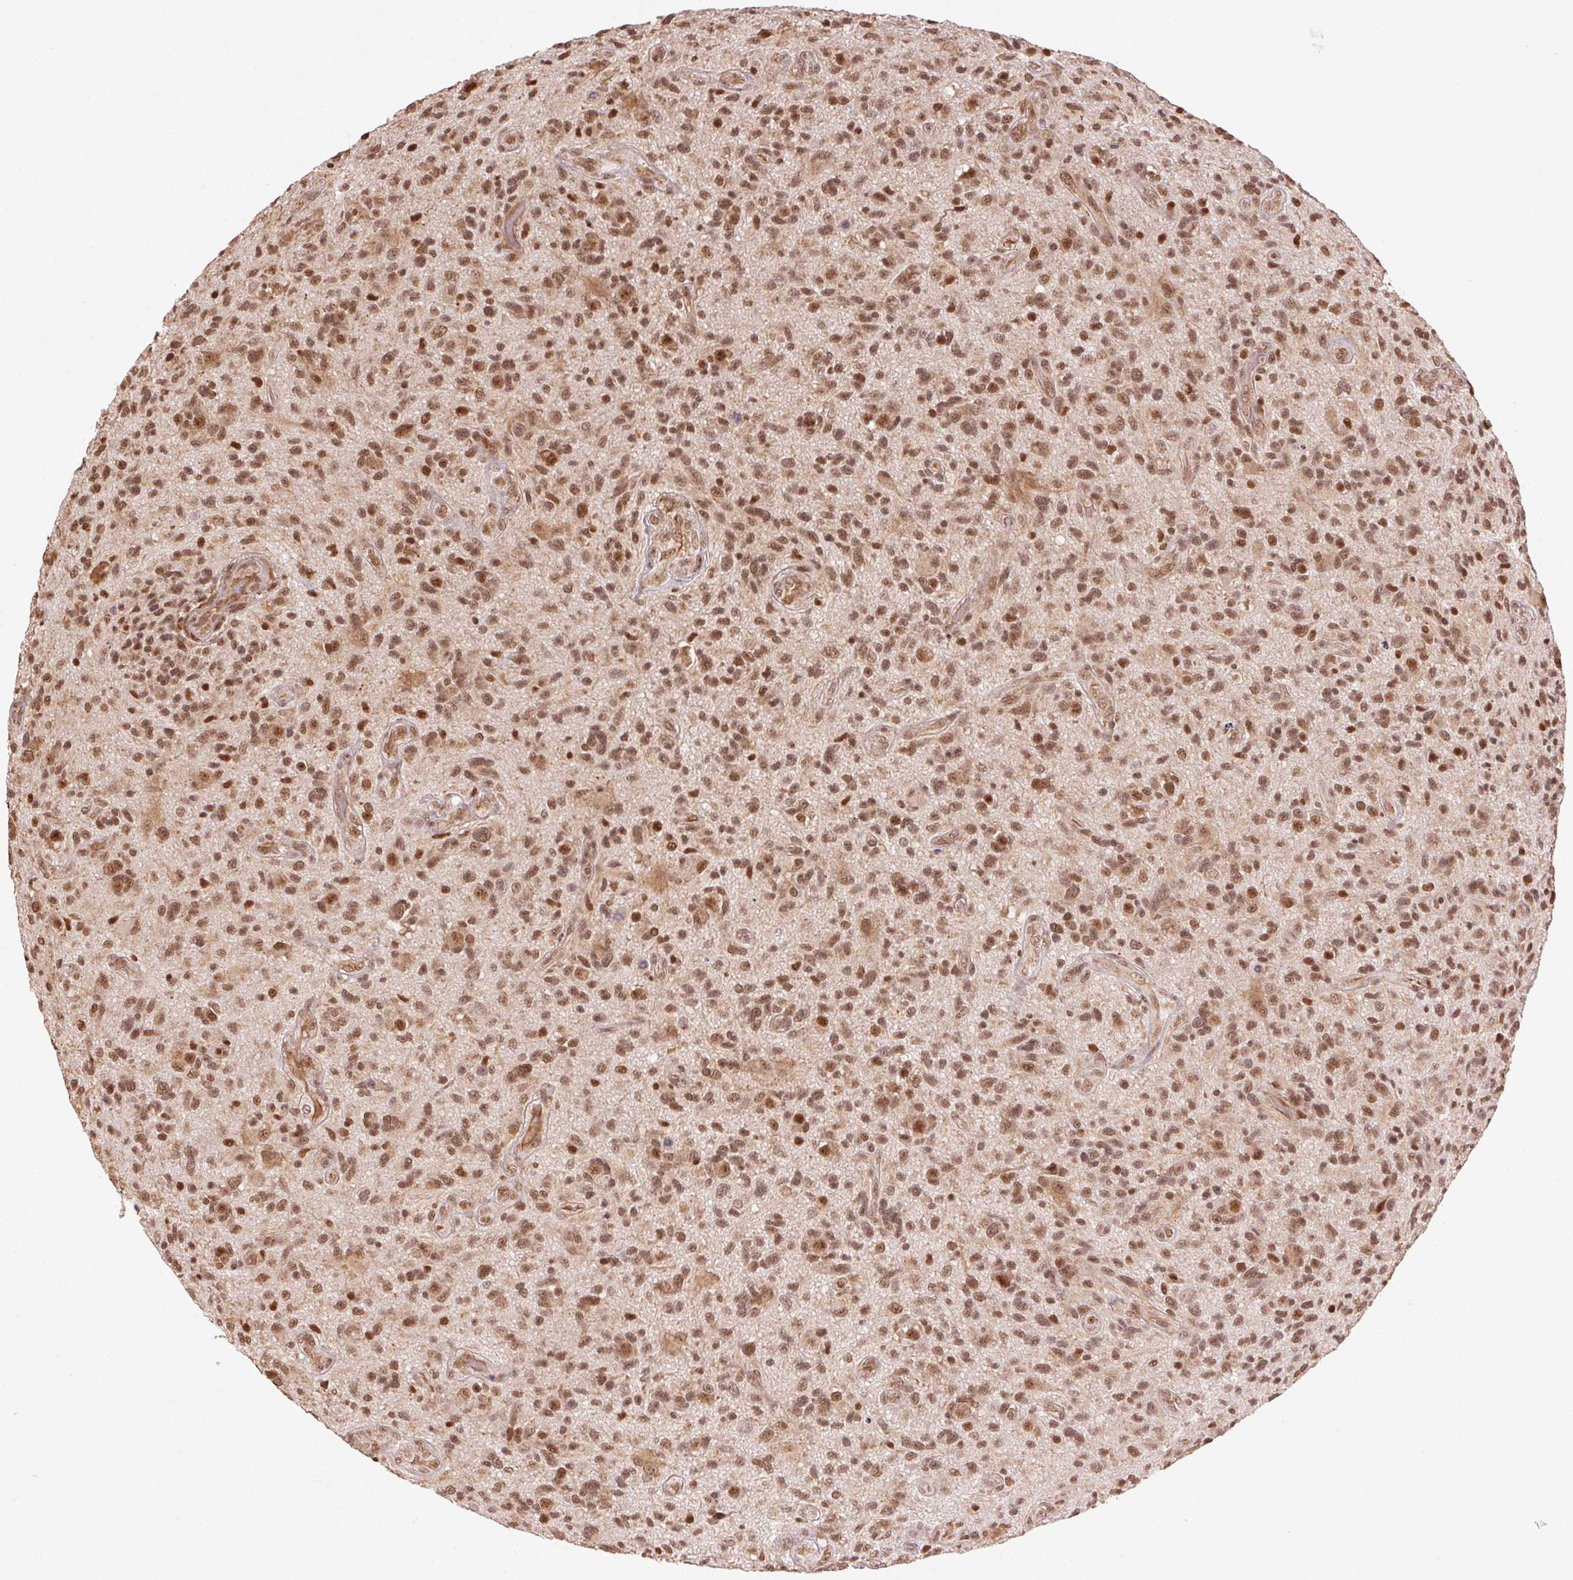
{"staining": {"intensity": "moderate", "quantity": ">75%", "location": "cytoplasmic/membranous,nuclear"}, "tissue": "glioma", "cell_type": "Tumor cells", "image_type": "cancer", "snomed": [{"axis": "morphology", "description": "Glioma, malignant, High grade"}, {"axis": "topography", "description": "Brain"}], "caption": "Glioma stained with a protein marker exhibits moderate staining in tumor cells.", "gene": "TREML4", "patient": {"sex": "male", "age": 47}}